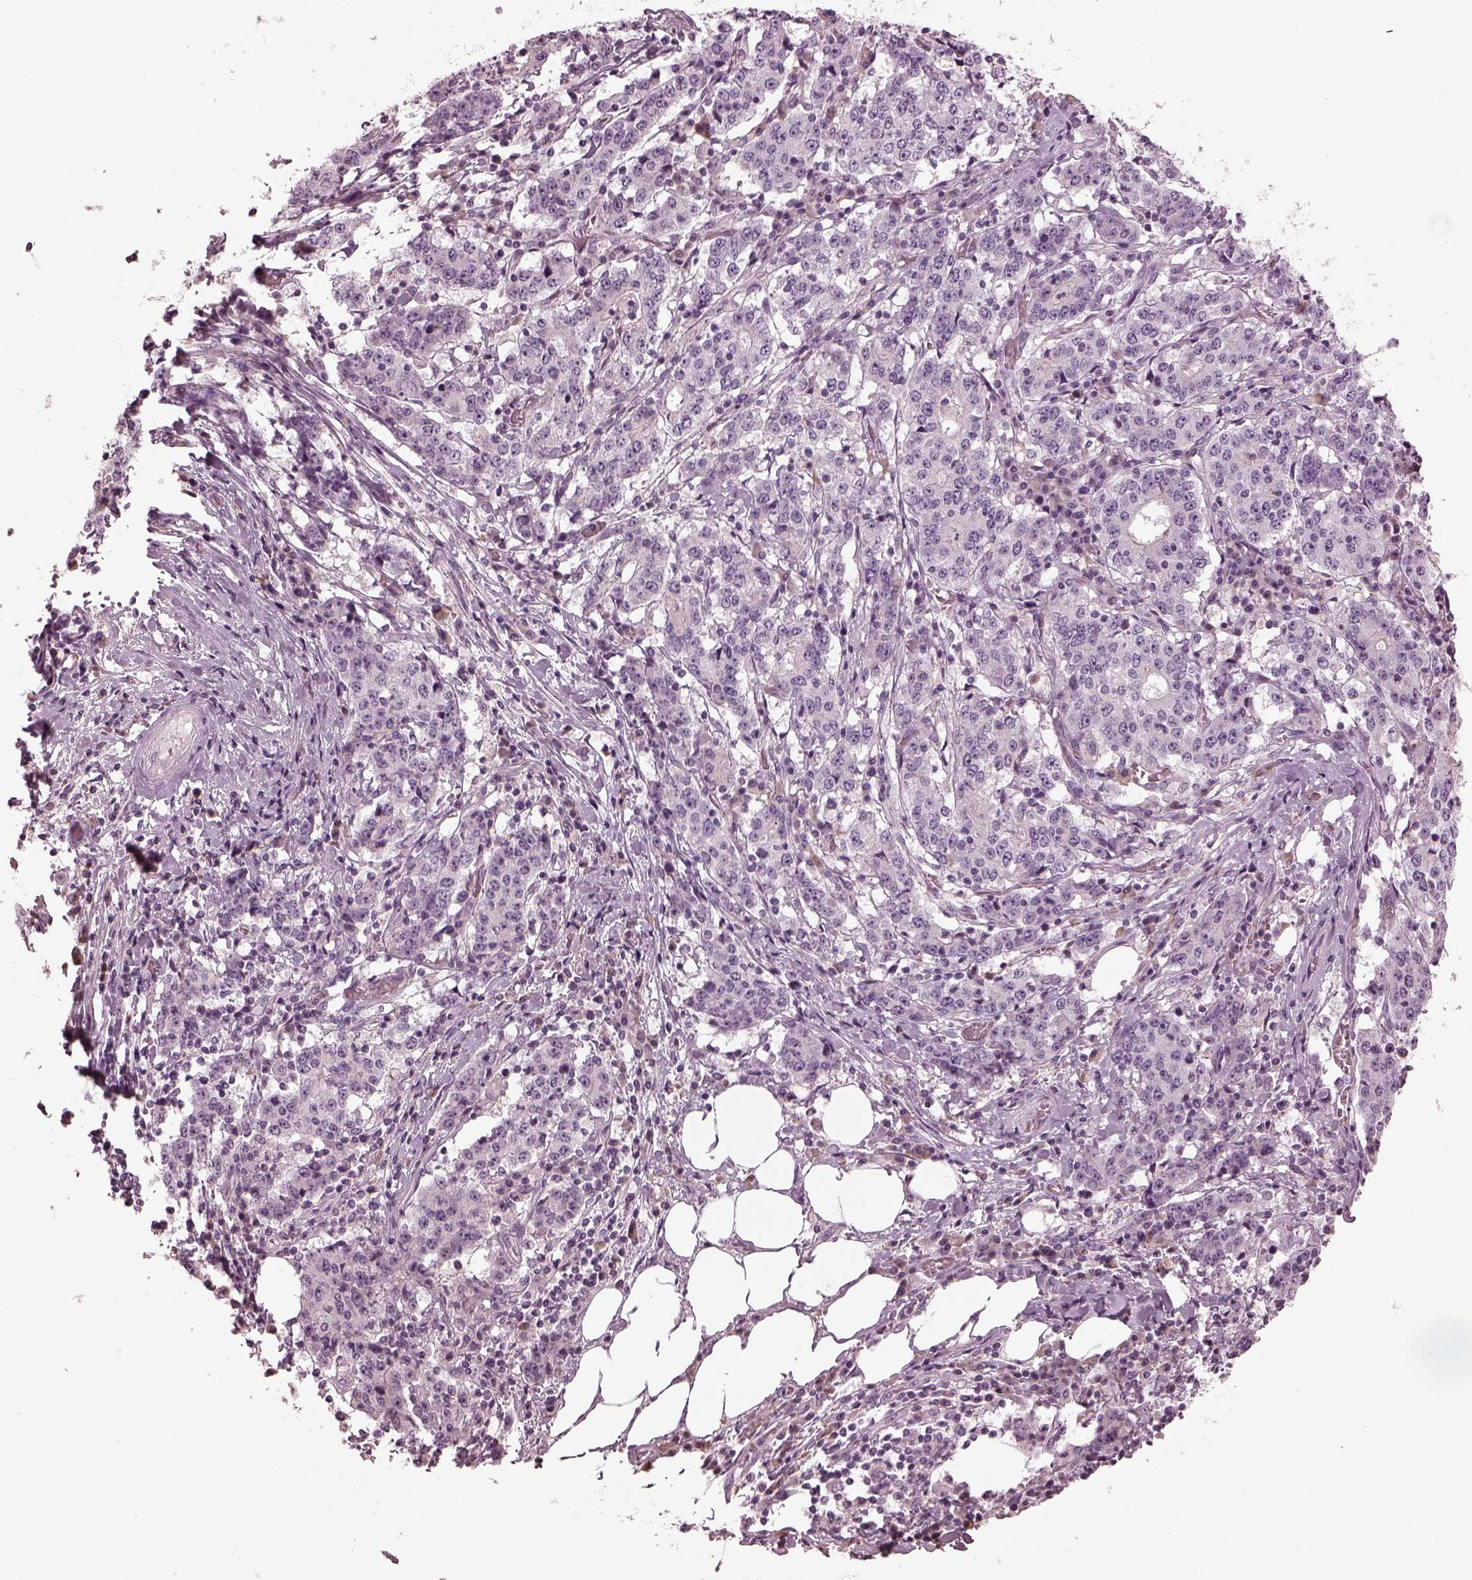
{"staining": {"intensity": "negative", "quantity": "none", "location": "none"}, "tissue": "stomach cancer", "cell_type": "Tumor cells", "image_type": "cancer", "snomed": [{"axis": "morphology", "description": "Adenocarcinoma, NOS"}, {"axis": "topography", "description": "Stomach"}], "caption": "High power microscopy photomicrograph of an IHC photomicrograph of adenocarcinoma (stomach), revealing no significant staining in tumor cells.", "gene": "MIA", "patient": {"sex": "male", "age": 59}}